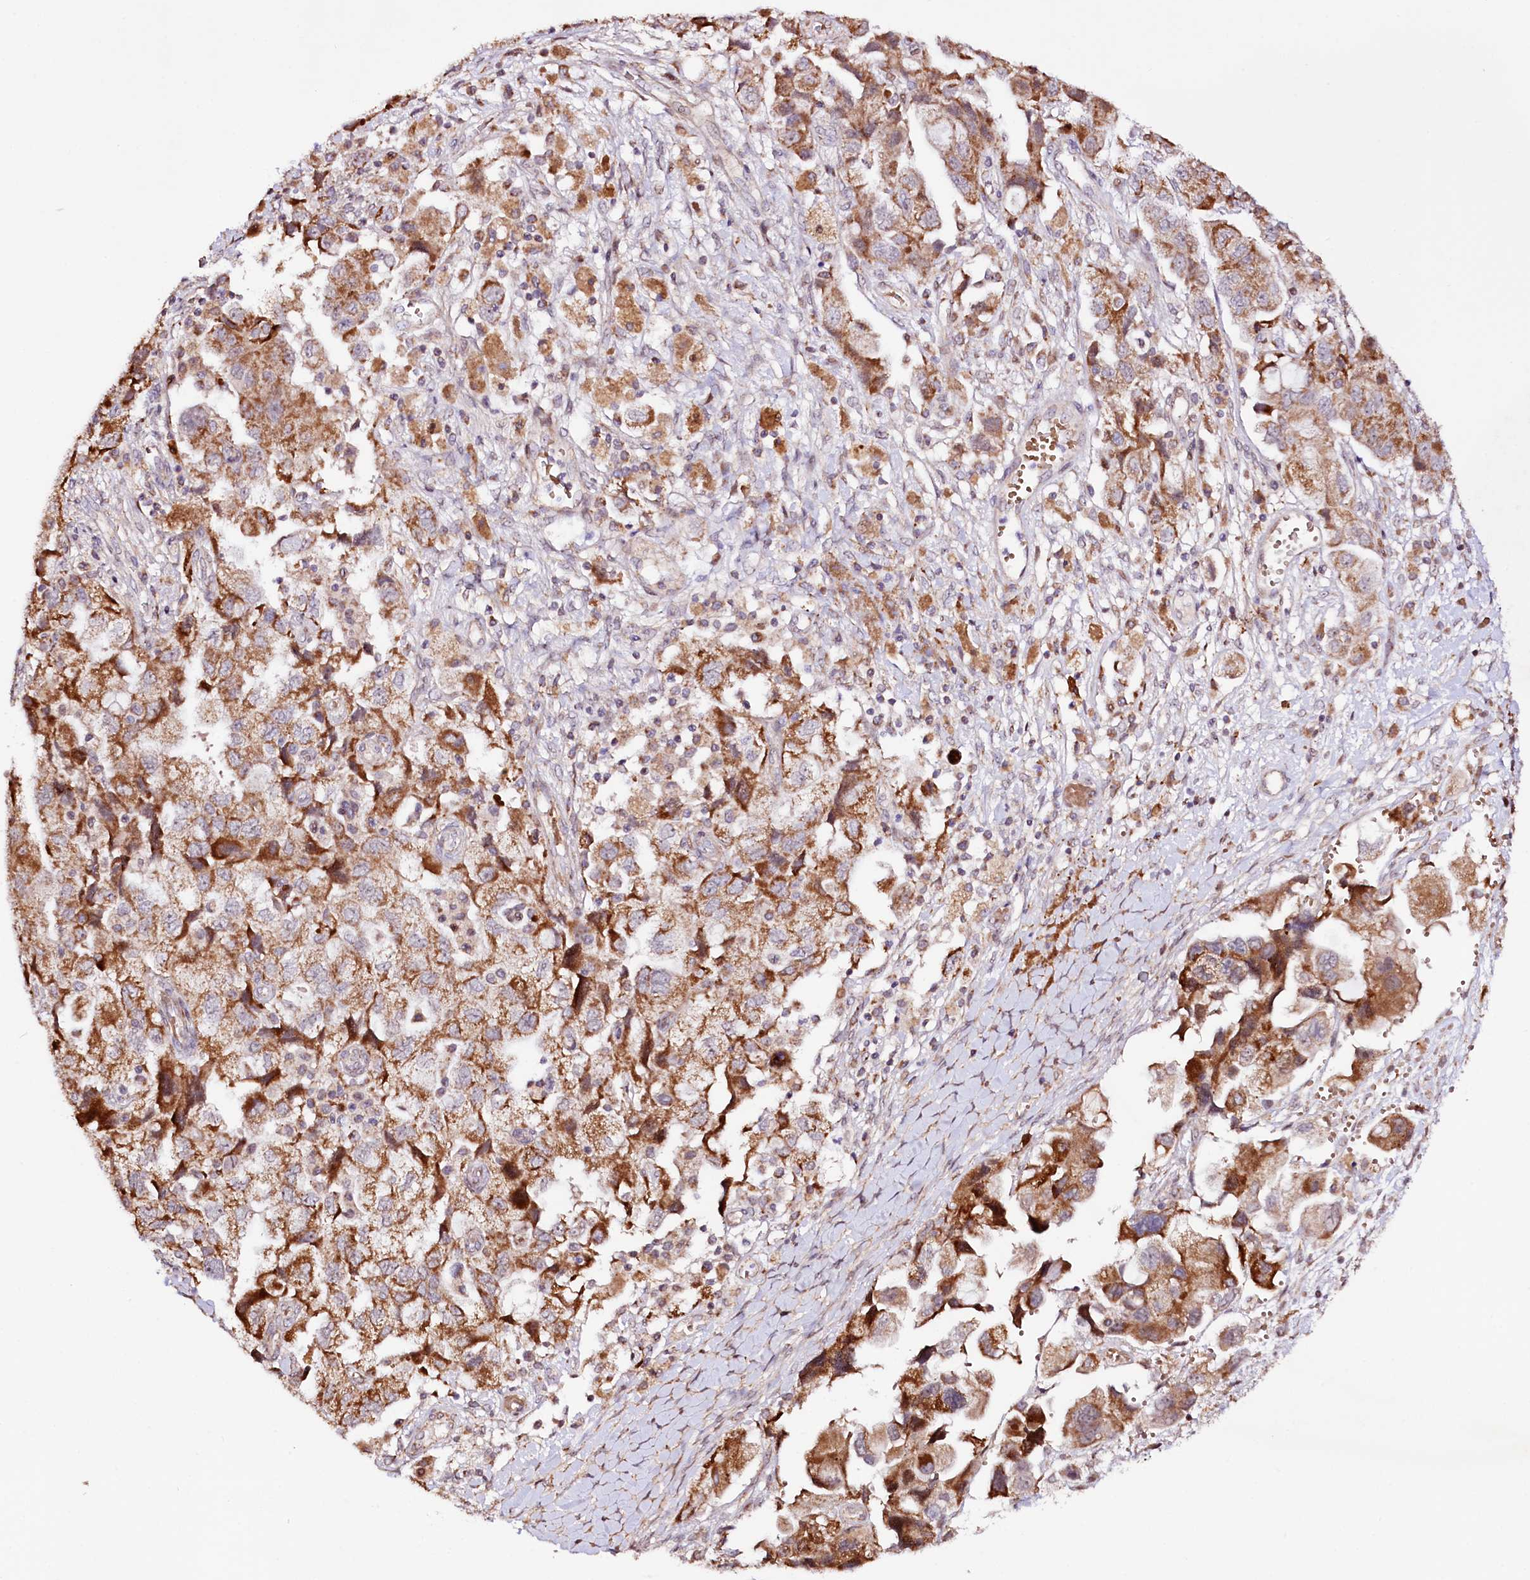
{"staining": {"intensity": "moderate", "quantity": ">75%", "location": "cytoplasmic/membranous"}, "tissue": "ovarian cancer", "cell_type": "Tumor cells", "image_type": "cancer", "snomed": [{"axis": "morphology", "description": "Carcinoma, NOS"}, {"axis": "morphology", "description": "Cystadenocarcinoma, serous, NOS"}, {"axis": "topography", "description": "Ovary"}], "caption": "This micrograph shows IHC staining of ovarian cancer, with medium moderate cytoplasmic/membranous staining in about >75% of tumor cells.", "gene": "ST7", "patient": {"sex": "female", "age": 69}}